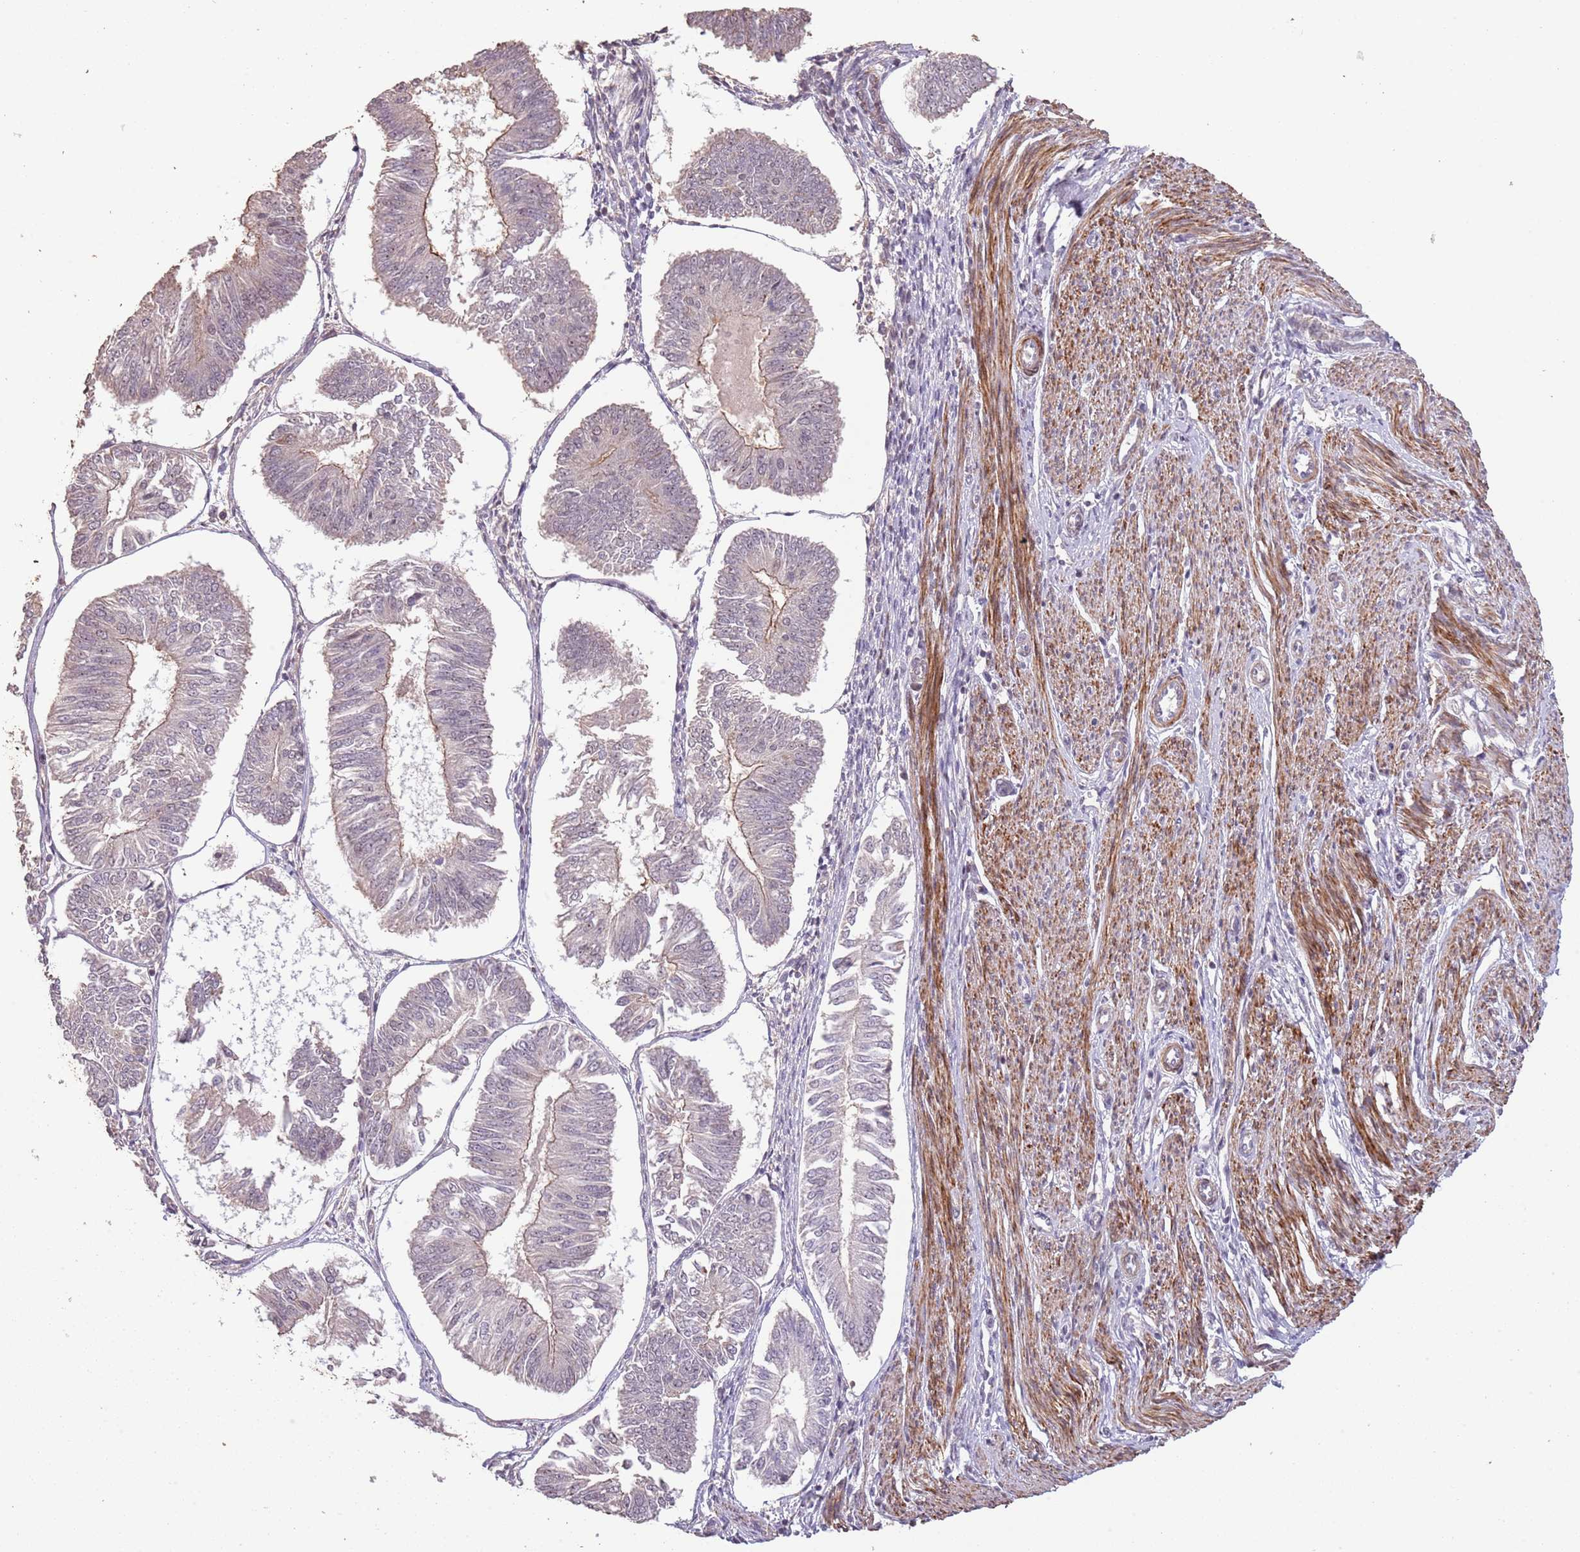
{"staining": {"intensity": "moderate", "quantity": "25%-75%", "location": "cytoplasmic/membranous"}, "tissue": "endometrial cancer", "cell_type": "Tumor cells", "image_type": "cancer", "snomed": [{"axis": "morphology", "description": "Adenocarcinoma, NOS"}, {"axis": "topography", "description": "Endometrium"}], "caption": "Brown immunohistochemical staining in endometrial cancer (adenocarcinoma) shows moderate cytoplasmic/membranous staining in approximately 25%-75% of tumor cells.", "gene": "ADTRP", "patient": {"sex": "female", "age": 58}}